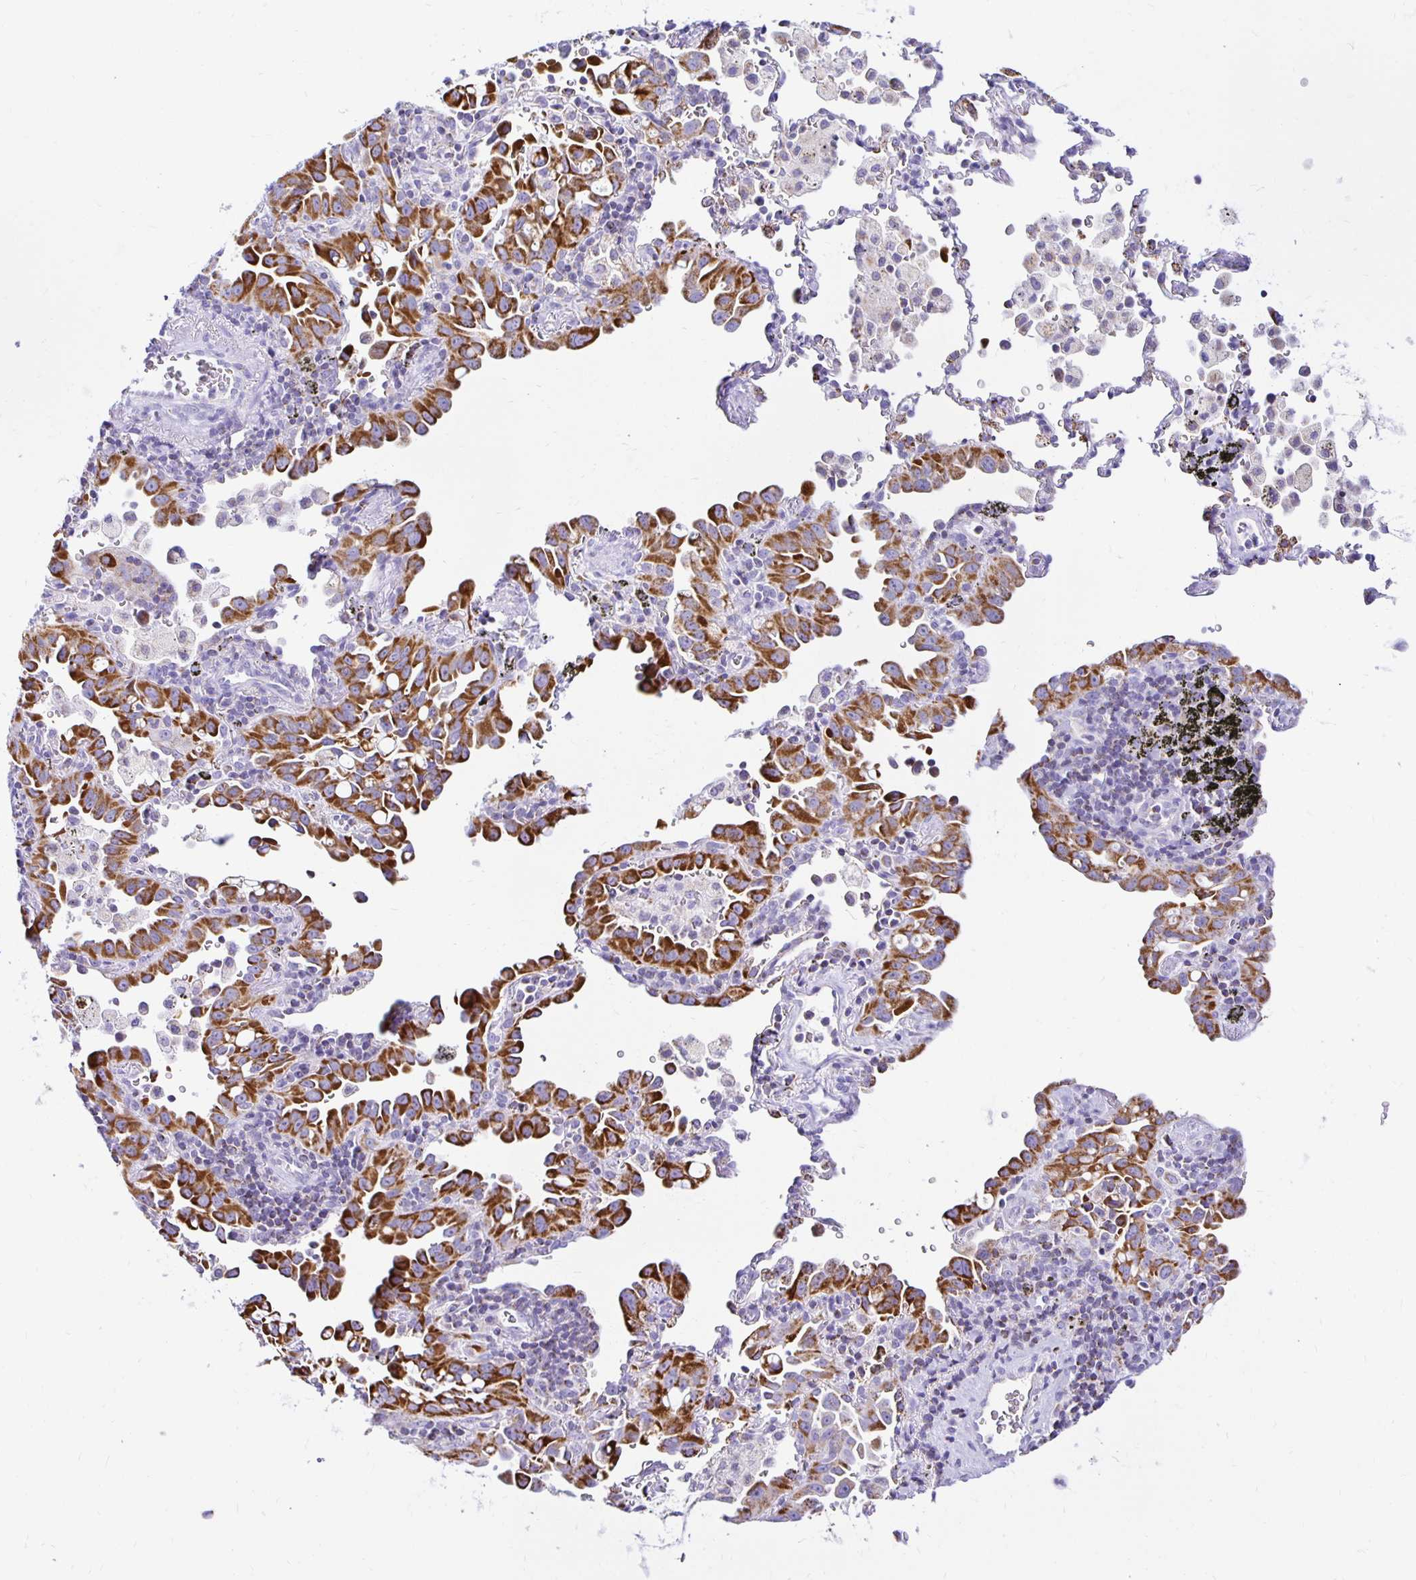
{"staining": {"intensity": "strong", "quantity": ">75%", "location": "cytoplasmic/membranous"}, "tissue": "lung cancer", "cell_type": "Tumor cells", "image_type": "cancer", "snomed": [{"axis": "morphology", "description": "Adenocarcinoma, NOS"}, {"axis": "topography", "description": "Lung"}], "caption": "About >75% of tumor cells in lung cancer (adenocarcinoma) demonstrate strong cytoplasmic/membranous protein expression as visualized by brown immunohistochemical staining.", "gene": "PLAAT2", "patient": {"sex": "male", "age": 68}}